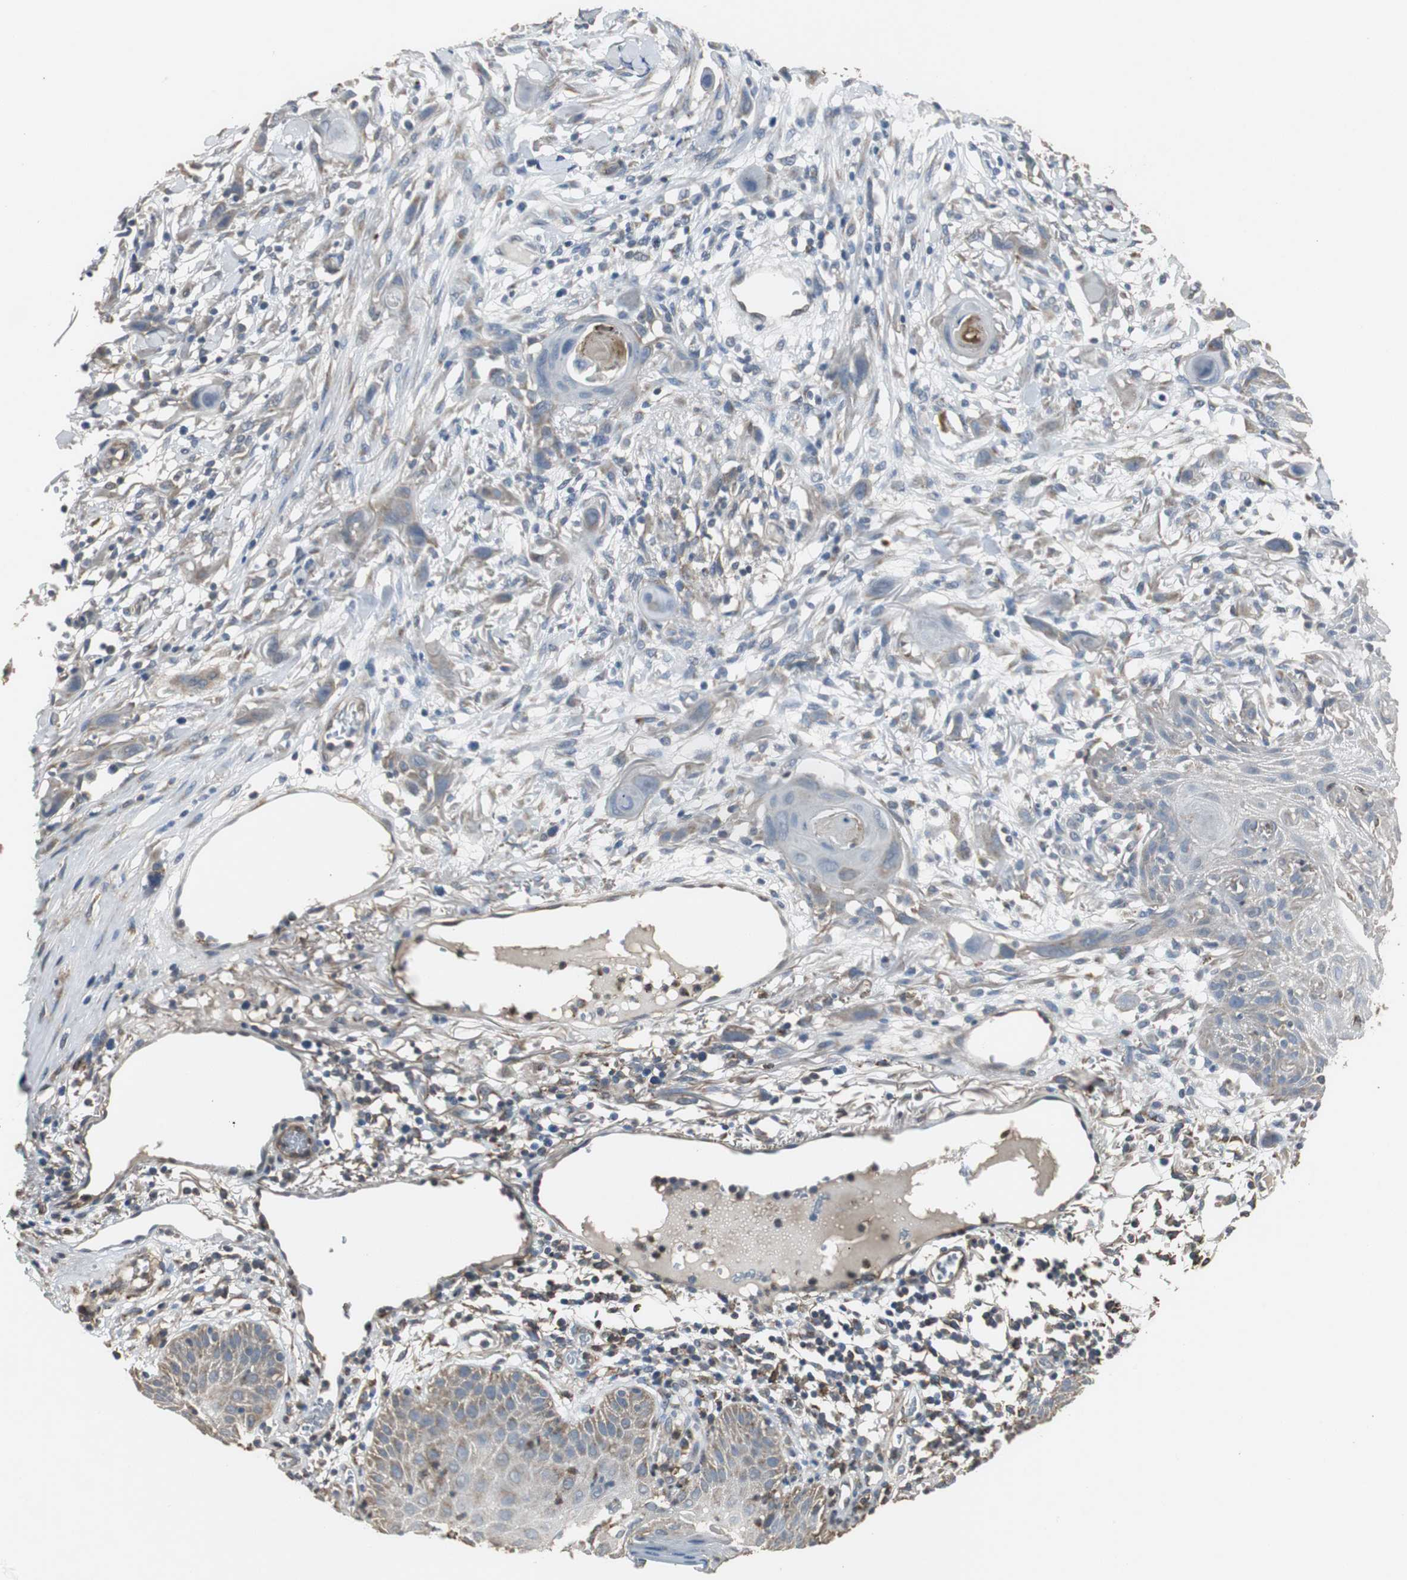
{"staining": {"intensity": "weak", "quantity": "25%-75%", "location": "cytoplasmic/membranous"}, "tissue": "skin cancer", "cell_type": "Tumor cells", "image_type": "cancer", "snomed": [{"axis": "morphology", "description": "Normal tissue, NOS"}, {"axis": "morphology", "description": "Squamous cell carcinoma, NOS"}, {"axis": "topography", "description": "Skin"}], "caption": "Weak cytoplasmic/membranous staining is seen in about 25%-75% of tumor cells in squamous cell carcinoma (skin).", "gene": "JTB", "patient": {"sex": "female", "age": 59}}